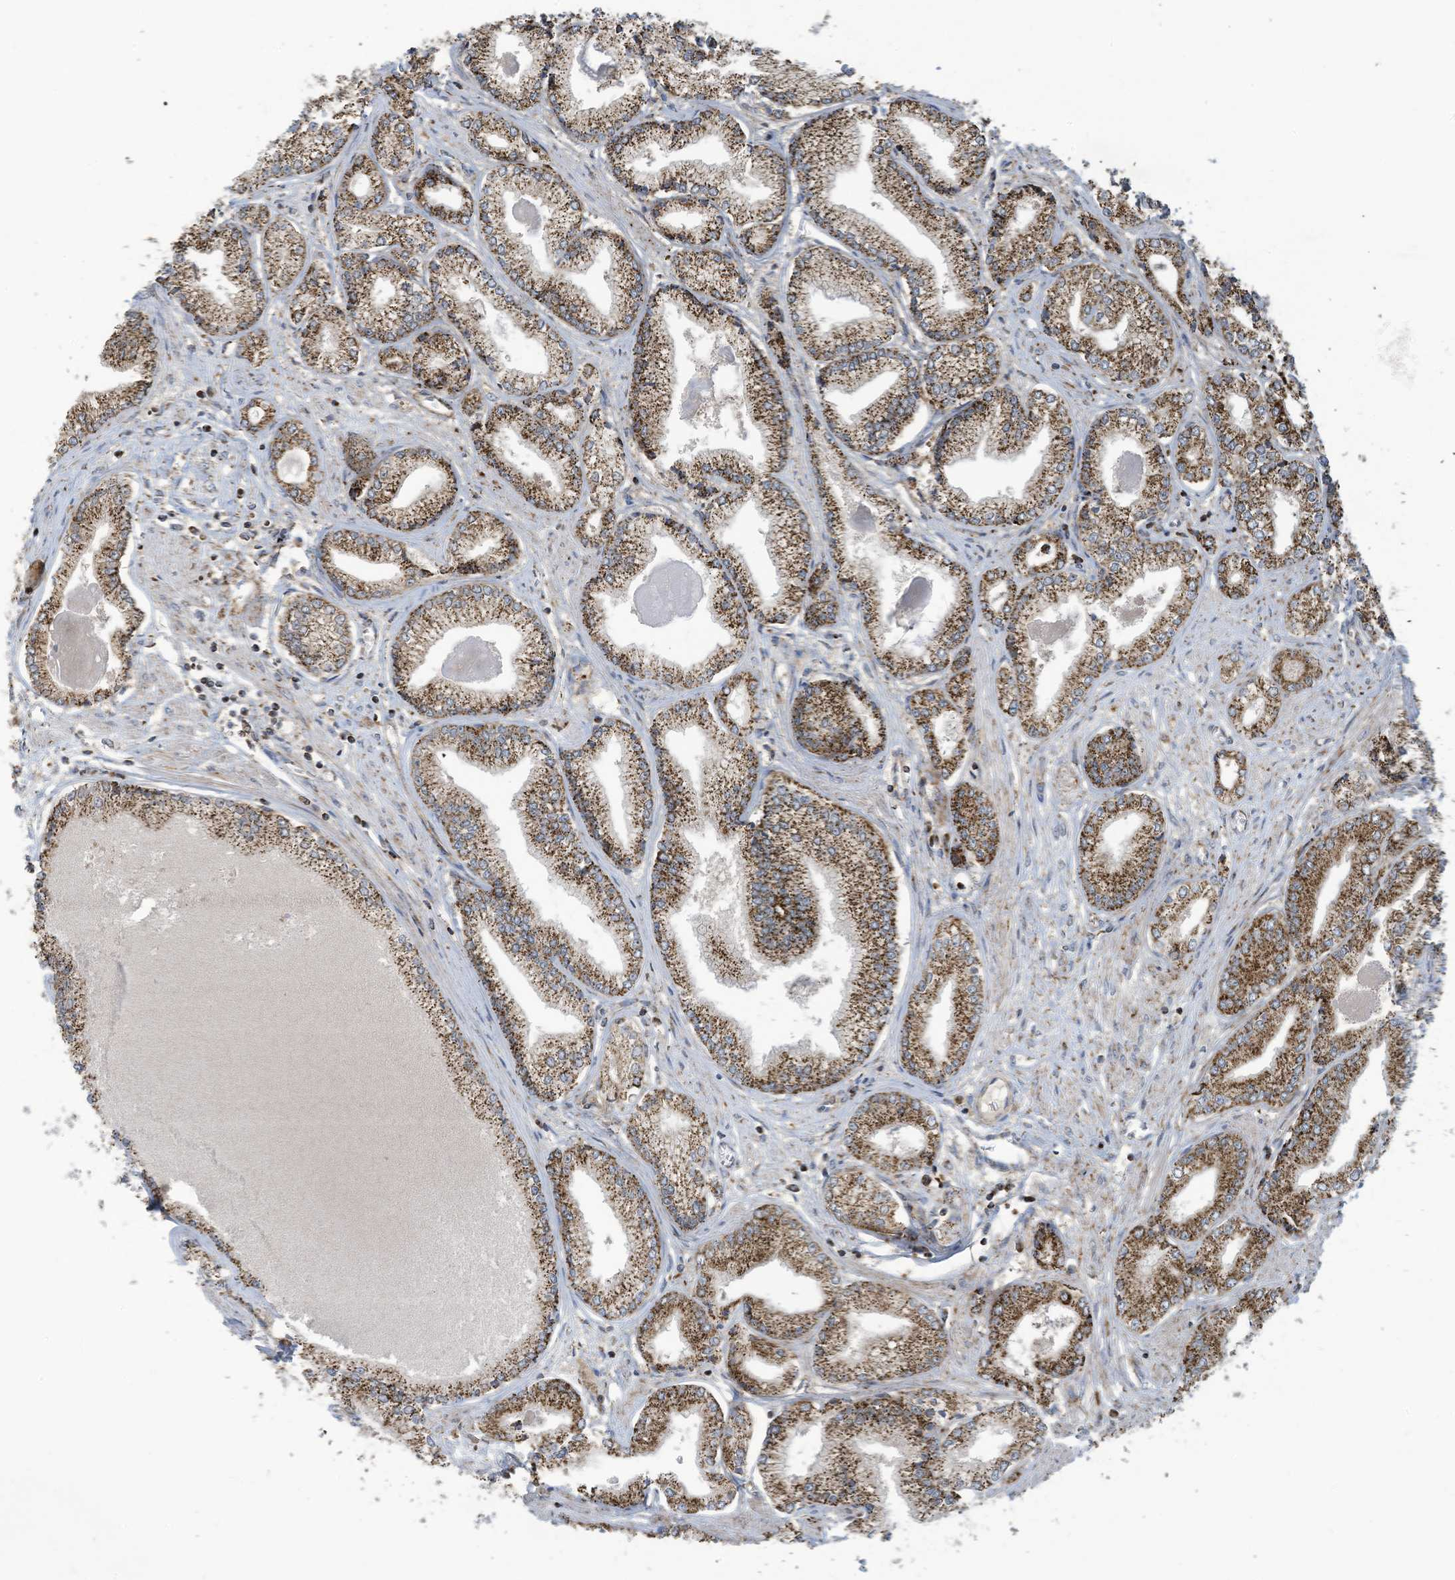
{"staining": {"intensity": "strong", "quantity": ">75%", "location": "cytoplasmic/membranous"}, "tissue": "prostate cancer", "cell_type": "Tumor cells", "image_type": "cancer", "snomed": [{"axis": "morphology", "description": "Adenocarcinoma, Low grade"}, {"axis": "topography", "description": "Prostate"}], "caption": "Strong cytoplasmic/membranous expression for a protein is present in about >75% of tumor cells of prostate adenocarcinoma (low-grade) using immunohistochemistry.", "gene": "COX10", "patient": {"sex": "male", "age": 60}}